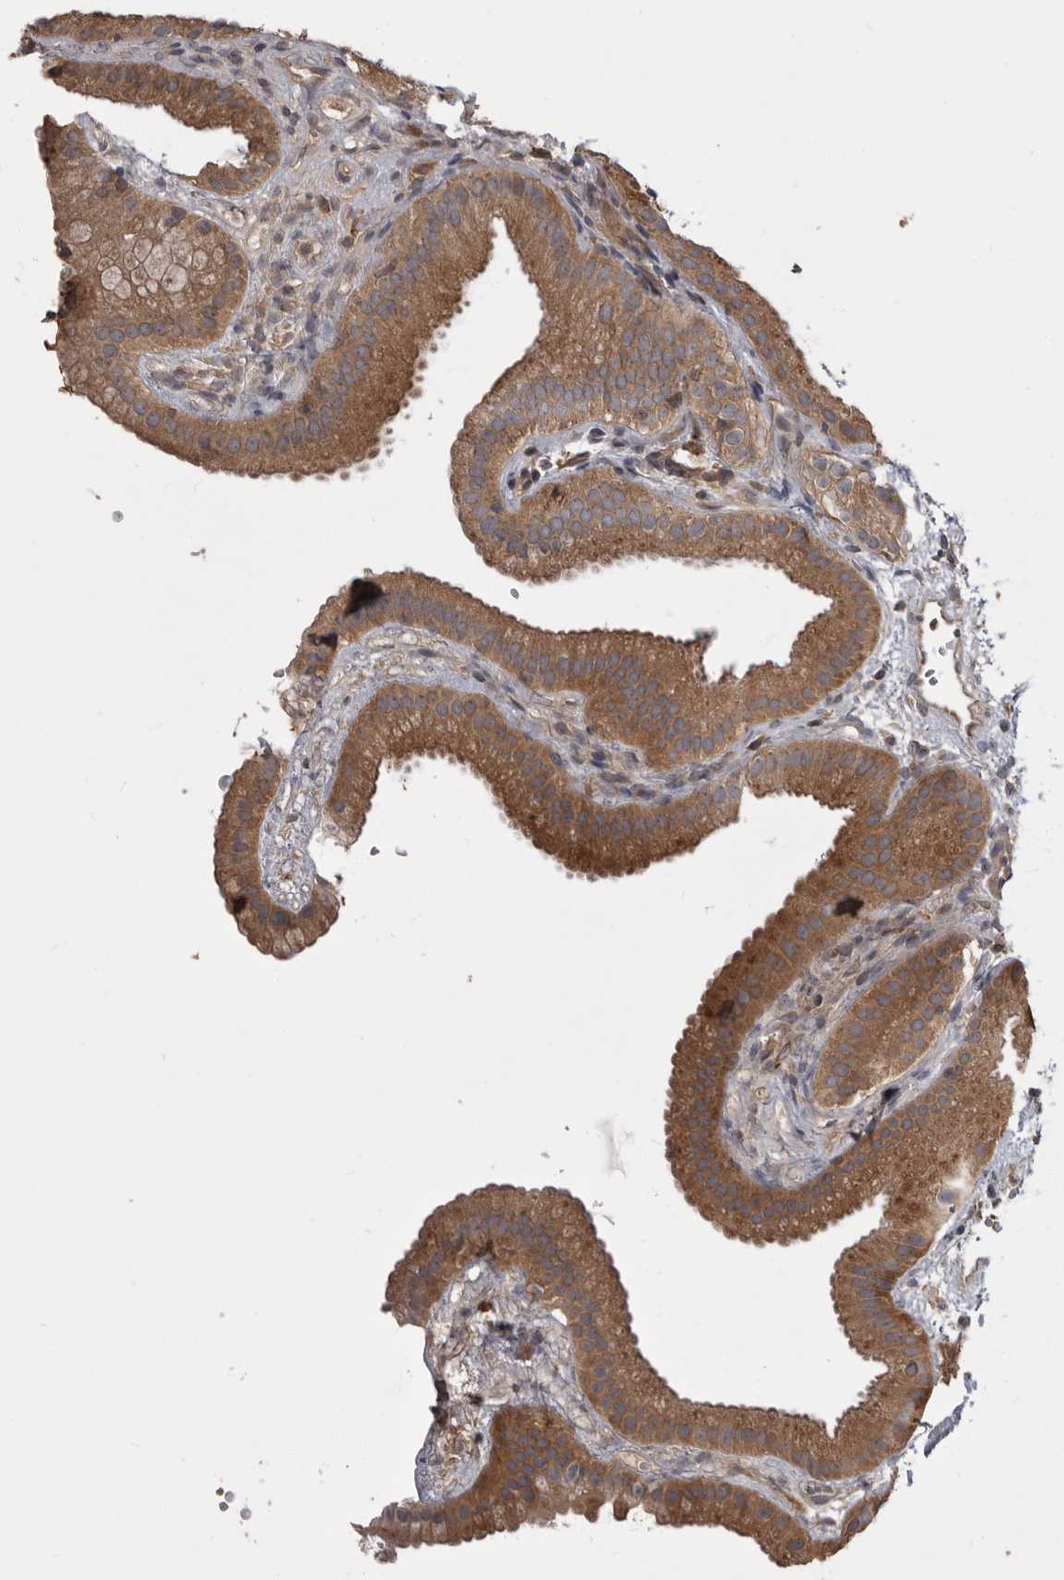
{"staining": {"intensity": "moderate", "quantity": ">75%", "location": "cytoplasmic/membranous"}, "tissue": "gallbladder", "cell_type": "Glandular cells", "image_type": "normal", "snomed": [{"axis": "morphology", "description": "Normal tissue, NOS"}, {"axis": "topography", "description": "Gallbladder"}], "caption": "Immunohistochemical staining of benign human gallbladder shows medium levels of moderate cytoplasmic/membranous staining in about >75% of glandular cells. (Stains: DAB (3,3'-diaminobenzidine) in brown, nuclei in blue, Microscopy: brightfield microscopy at high magnification).", "gene": "RAB3GAP2", "patient": {"sex": "female", "age": 64}}